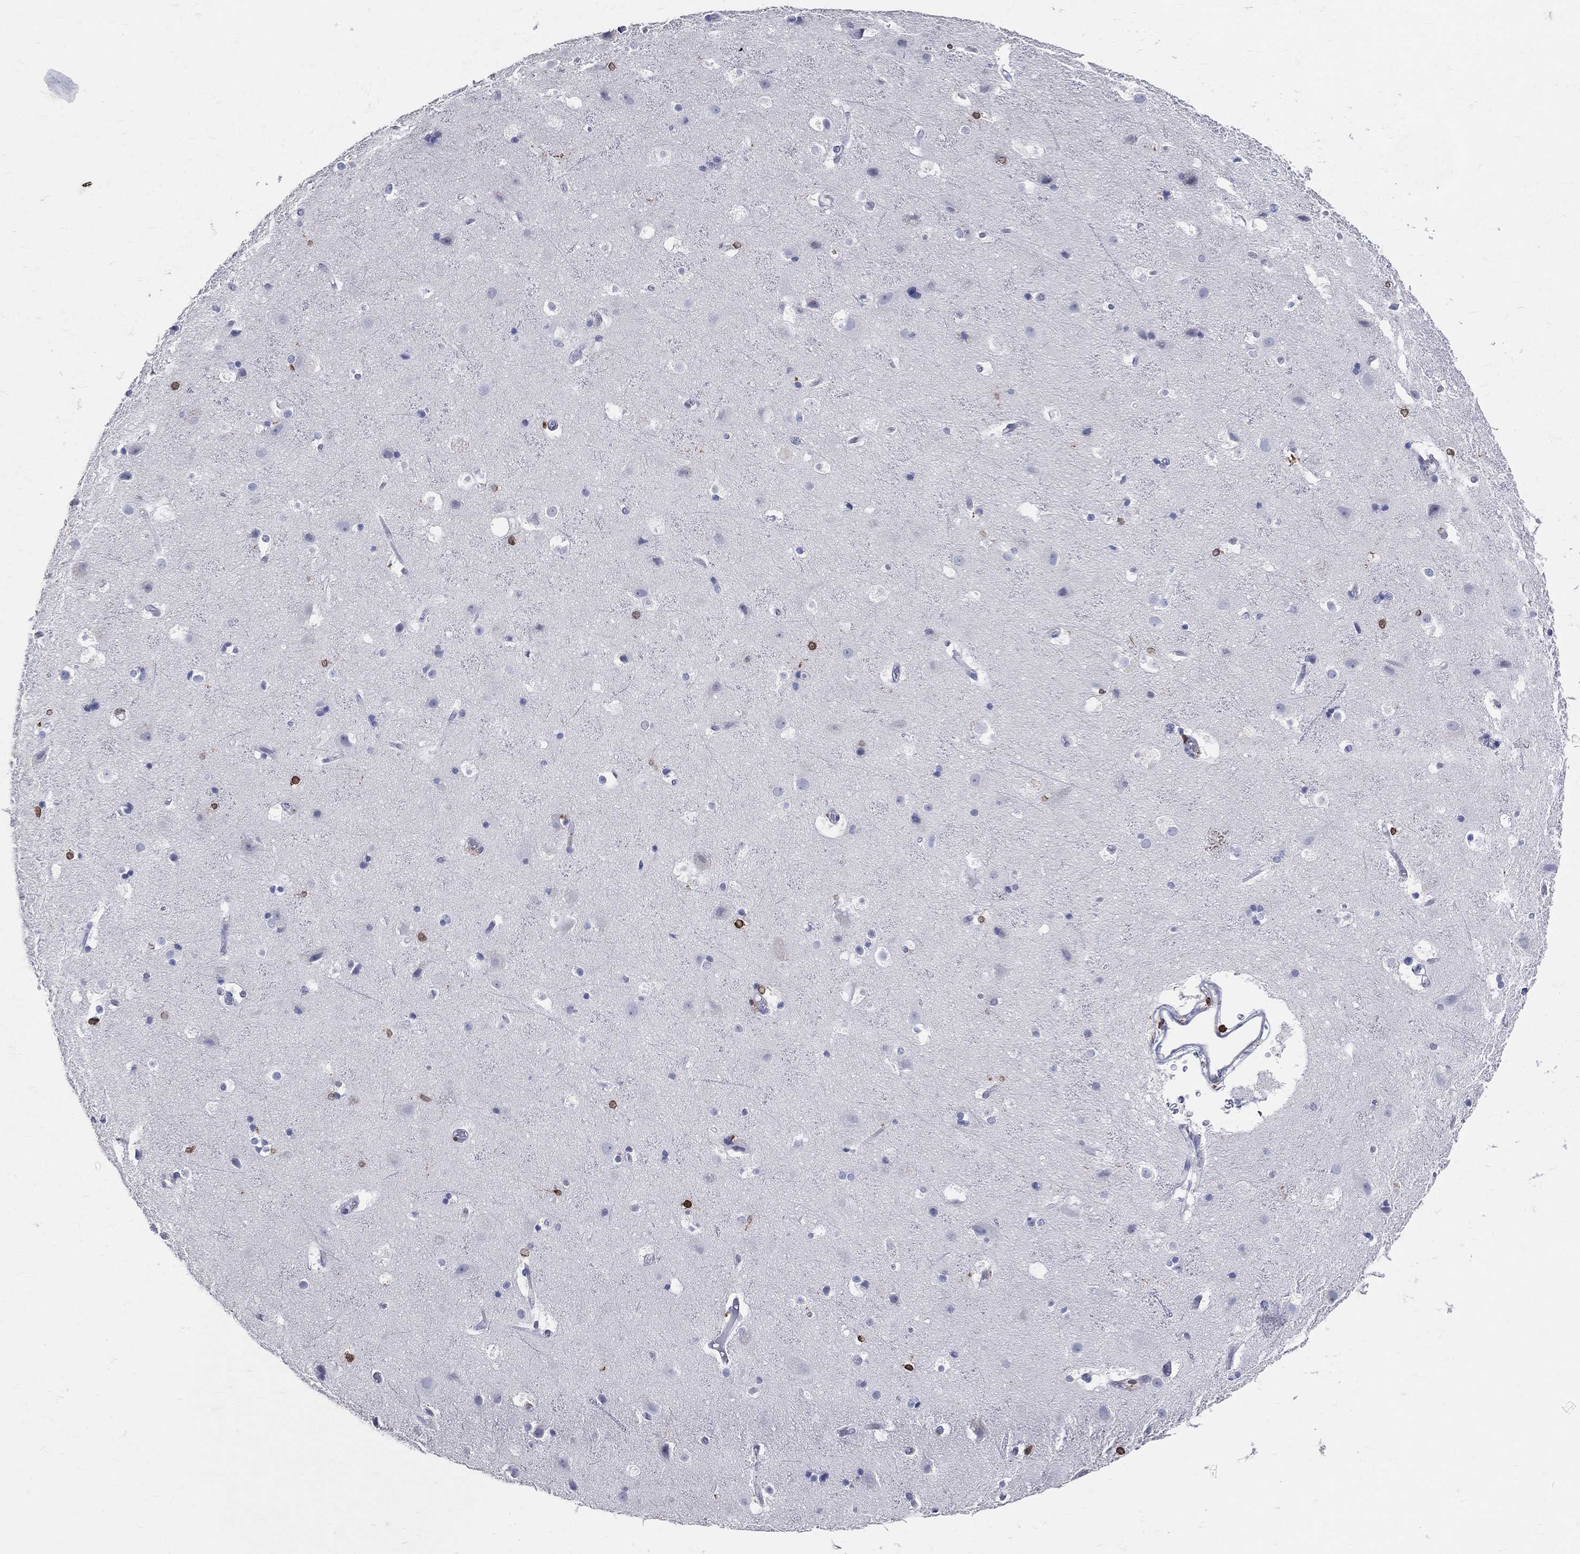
{"staining": {"intensity": "negative", "quantity": "none", "location": "none"}, "tissue": "cerebral cortex", "cell_type": "Endothelial cells", "image_type": "normal", "snomed": [{"axis": "morphology", "description": "Normal tissue, NOS"}, {"axis": "topography", "description": "Cerebral cortex"}], "caption": "The histopathology image shows no staining of endothelial cells in benign cerebral cortex. (Brightfield microscopy of DAB immunohistochemistry (IHC) at high magnification).", "gene": "CD74", "patient": {"sex": "female", "age": 52}}